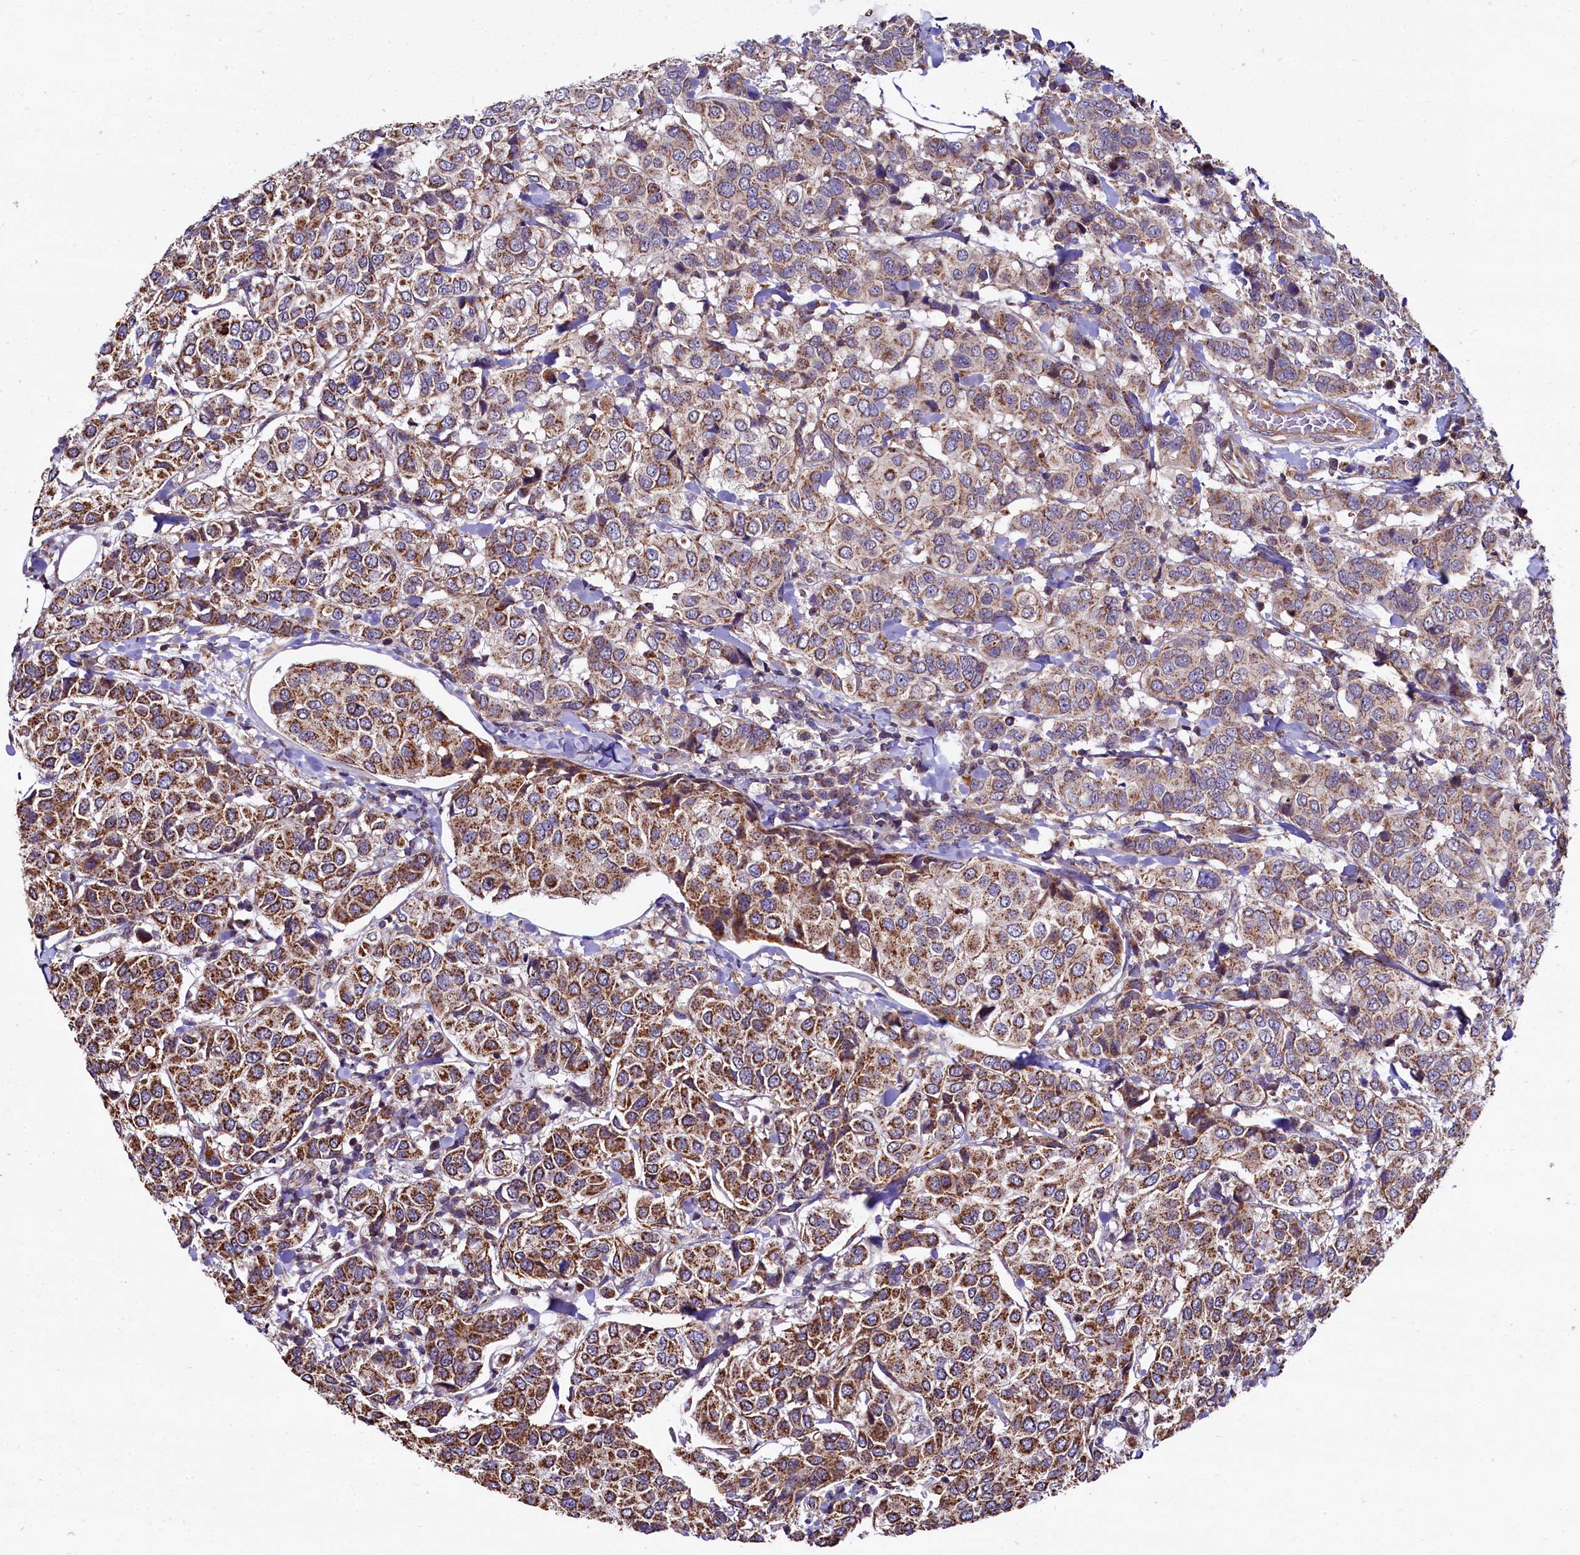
{"staining": {"intensity": "moderate", "quantity": ">75%", "location": "cytoplasmic/membranous"}, "tissue": "breast cancer", "cell_type": "Tumor cells", "image_type": "cancer", "snomed": [{"axis": "morphology", "description": "Duct carcinoma"}, {"axis": "topography", "description": "Breast"}], "caption": "Protein expression analysis of breast infiltrating ductal carcinoma exhibits moderate cytoplasmic/membranous staining in approximately >75% of tumor cells. The staining was performed using DAB to visualize the protein expression in brown, while the nuclei were stained in blue with hematoxylin (Magnification: 20x).", "gene": "SPRYD3", "patient": {"sex": "female", "age": 55}}